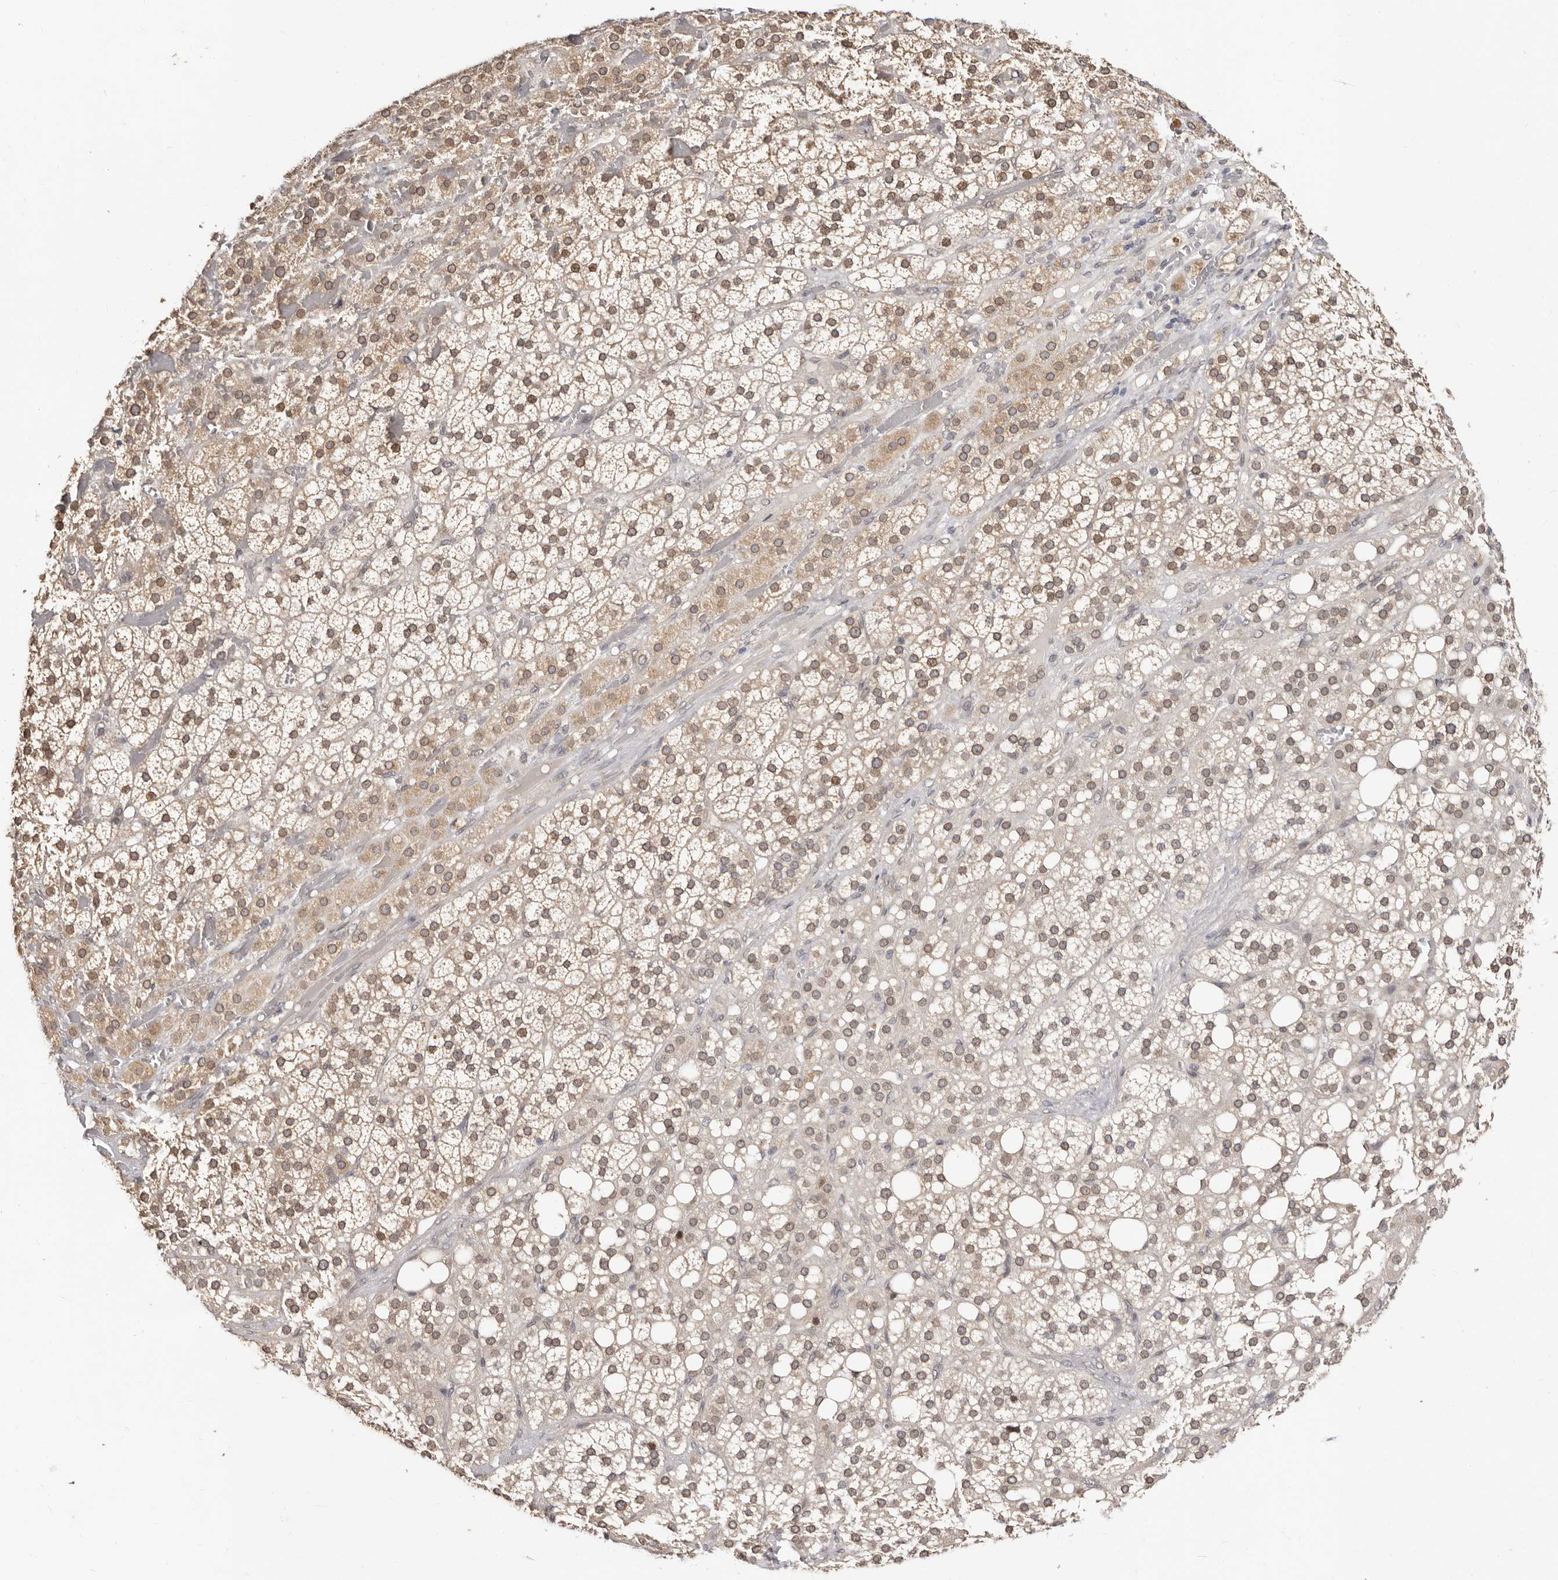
{"staining": {"intensity": "moderate", "quantity": "25%-75%", "location": "cytoplasmic/membranous,nuclear"}, "tissue": "adrenal gland", "cell_type": "Glandular cells", "image_type": "normal", "snomed": [{"axis": "morphology", "description": "Normal tissue, NOS"}, {"axis": "topography", "description": "Adrenal gland"}], "caption": "Adrenal gland stained with DAB immunohistochemistry demonstrates medium levels of moderate cytoplasmic/membranous,nuclear expression in approximately 25%-75% of glandular cells.", "gene": "LCORL", "patient": {"sex": "female", "age": 59}}